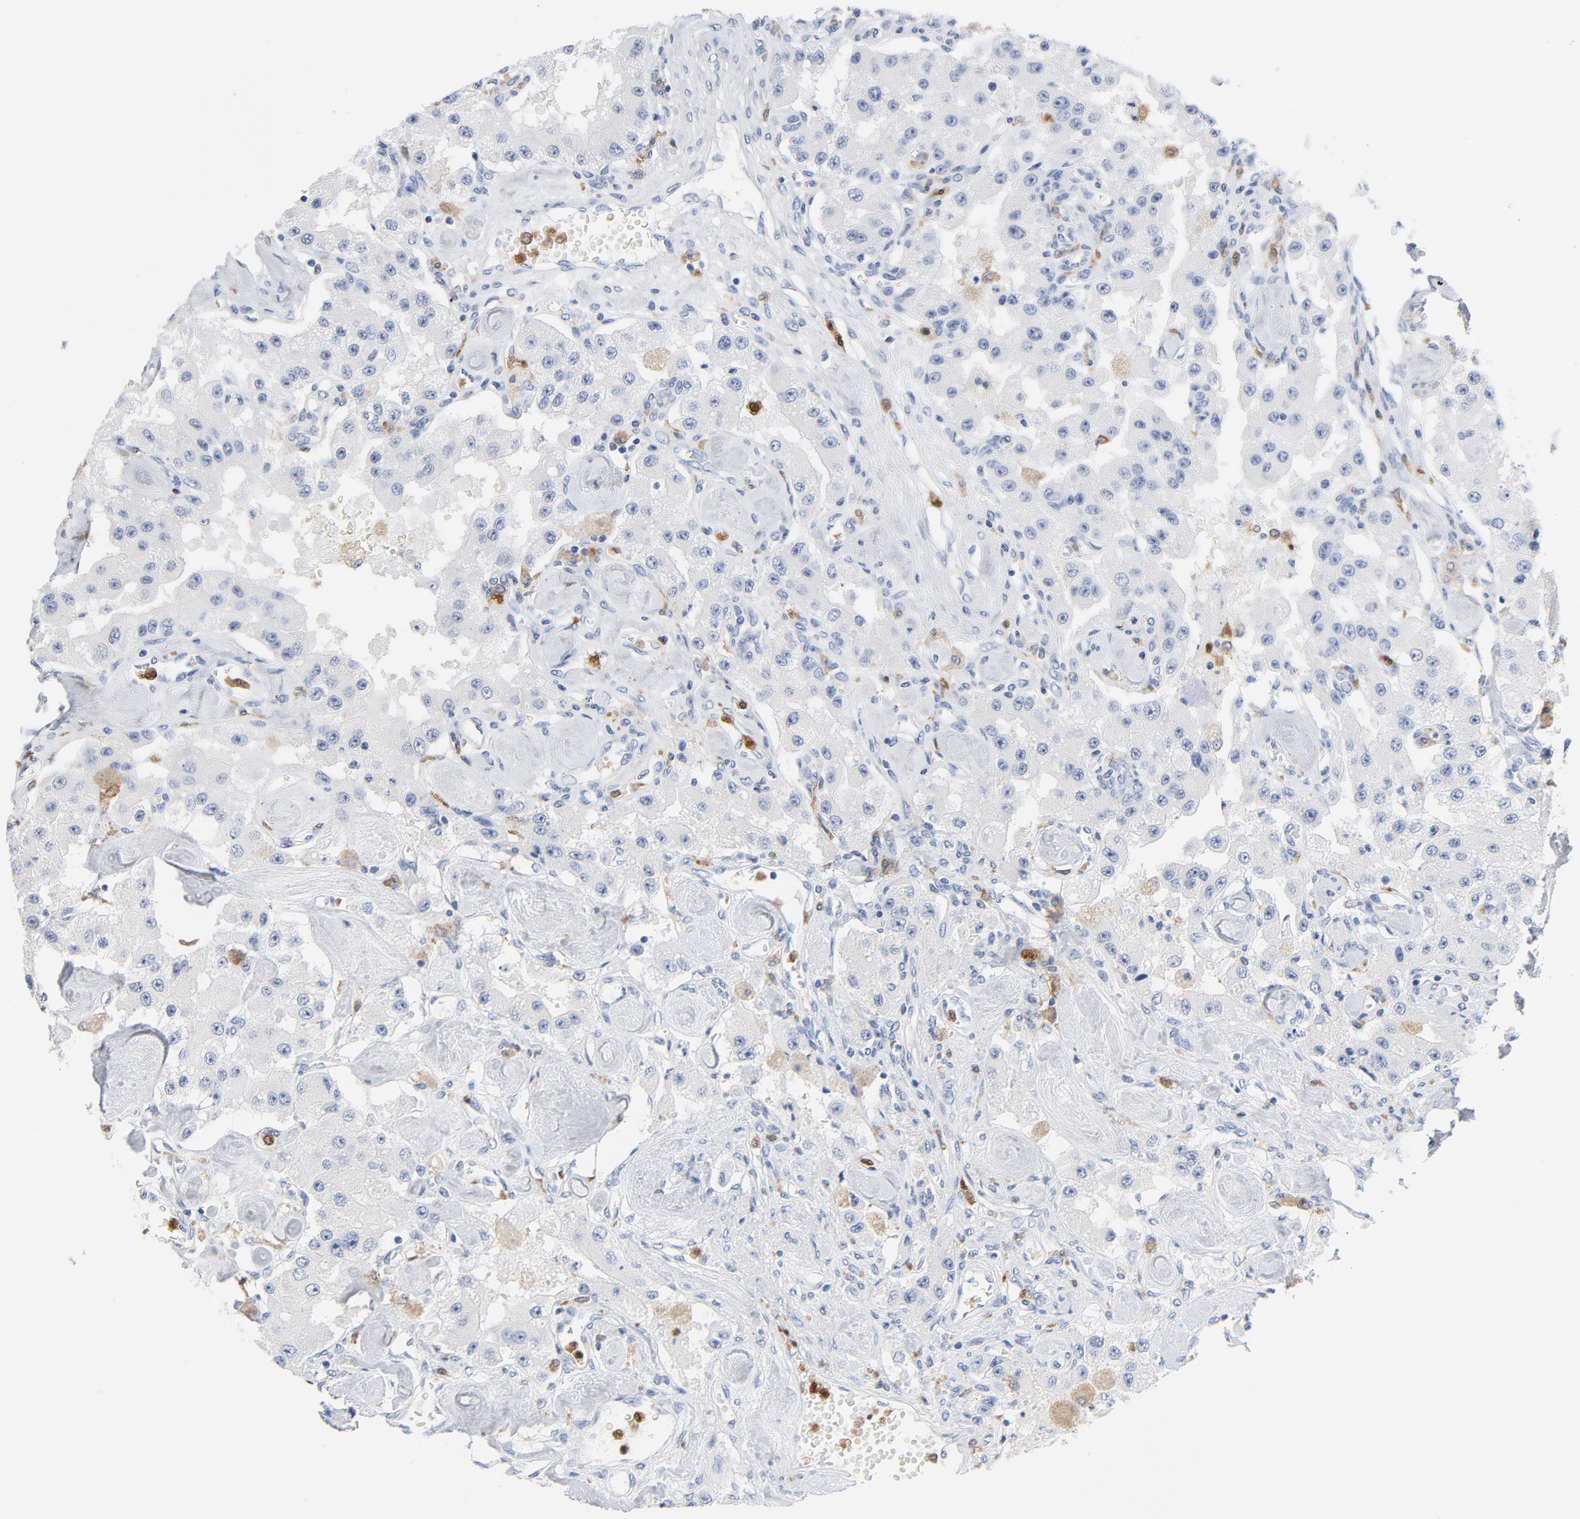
{"staining": {"intensity": "negative", "quantity": "none", "location": "none"}, "tissue": "carcinoid", "cell_type": "Tumor cells", "image_type": "cancer", "snomed": [{"axis": "morphology", "description": "Carcinoid, malignant, NOS"}, {"axis": "topography", "description": "Pancreas"}], "caption": "Immunohistochemistry (IHC) photomicrograph of human carcinoid stained for a protein (brown), which exhibits no positivity in tumor cells.", "gene": "NCF1", "patient": {"sex": "male", "age": 41}}